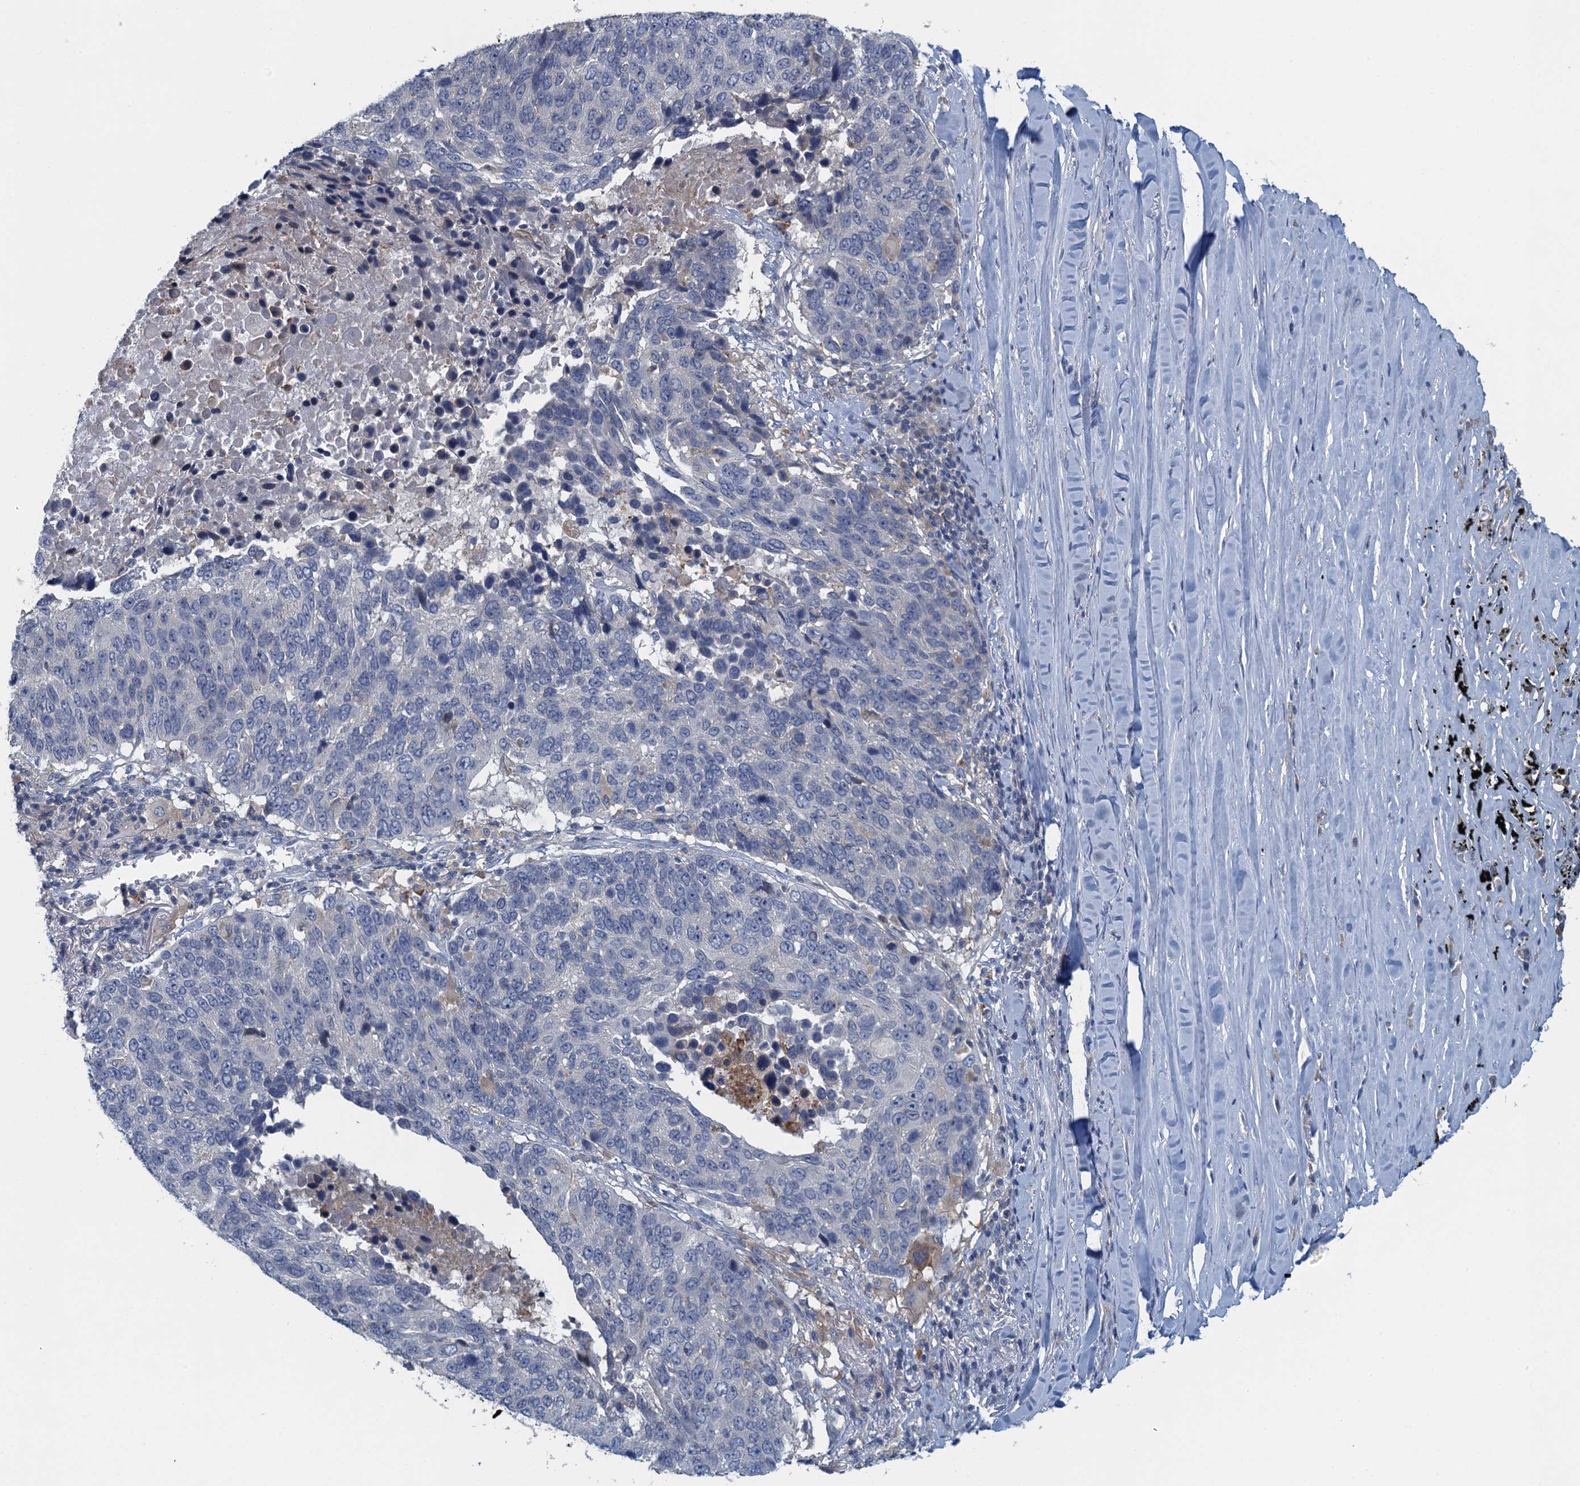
{"staining": {"intensity": "negative", "quantity": "none", "location": "none"}, "tissue": "lung cancer", "cell_type": "Tumor cells", "image_type": "cancer", "snomed": [{"axis": "morphology", "description": "Normal tissue, NOS"}, {"axis": "morphology", "description": "Squamous cell carcinoma, NOS"}, {"axis": "topography", "description": "Lymph node"}, {"axis": "topography", "description": "Lung"}], "caption": "IHC image of lung squamous cell carcinoma stained for a protein (brown), which demonstrates no expression in tumor cells.", "gene": "NCKAP1L", "patient": {"sex": "male", "age": 66}}